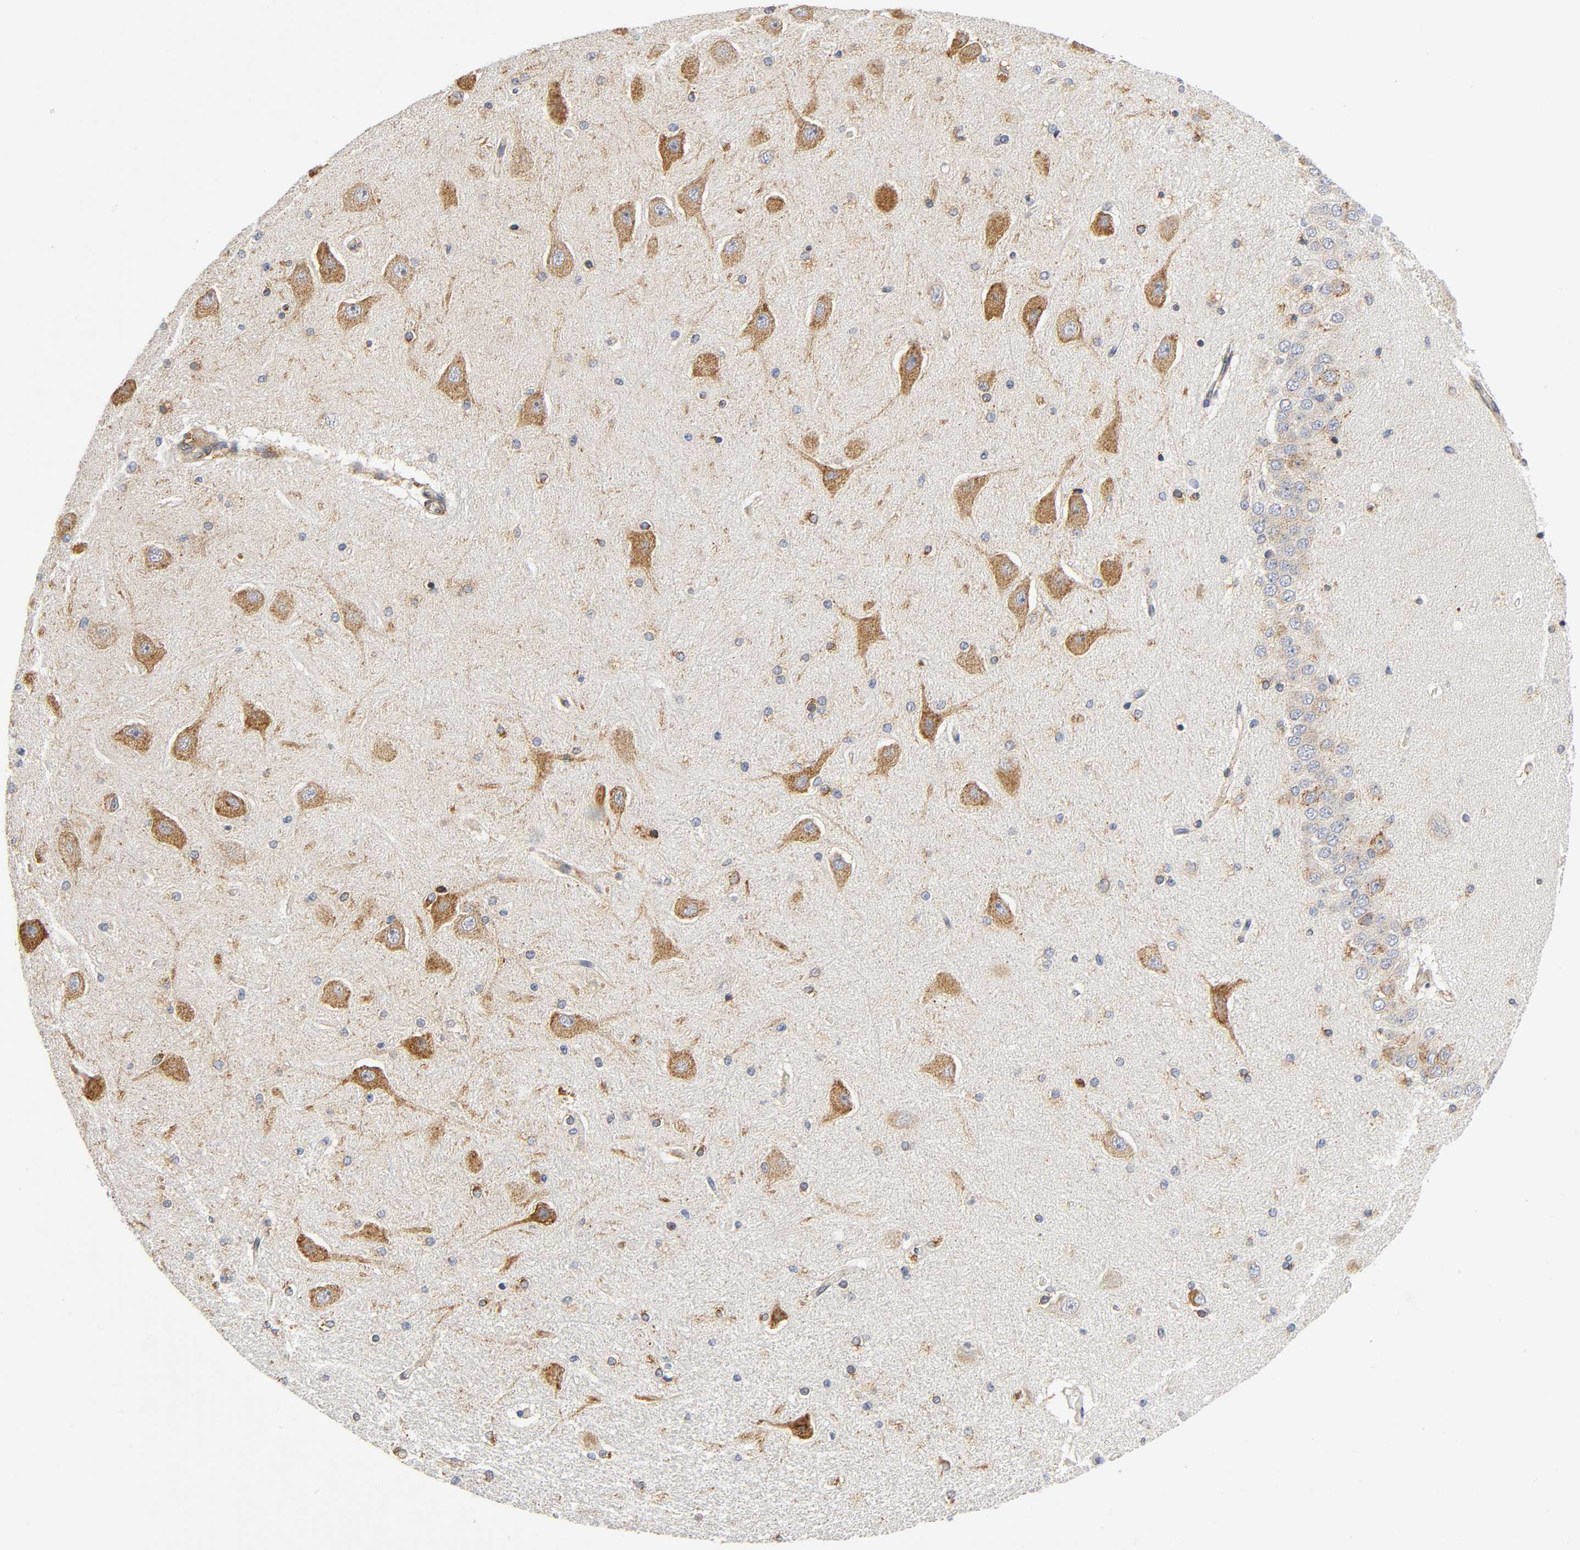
{"staining": {"intensity": "moderate", "quantity": ">75%", "location": "cytoplasmic/membranous"}, "tissue": "hippocampus", "cell_type": "Glial cells", "image_type": "normal", "snomed": [{"axis": "morphology", "description": "Normal tissue, NOS"}, {"axis": "topography", "description": "Hippocampus"}], "caption": "Unremarkable hippocampus displays moderate cytoplasmic/membranous positivity in about >75% of glial cells, visualized by immunohistochemistry. (IHC, brightfield microscopy, high magnification).", "gene": "SOS2", "patient": {"sex": "female", "age": 54}}